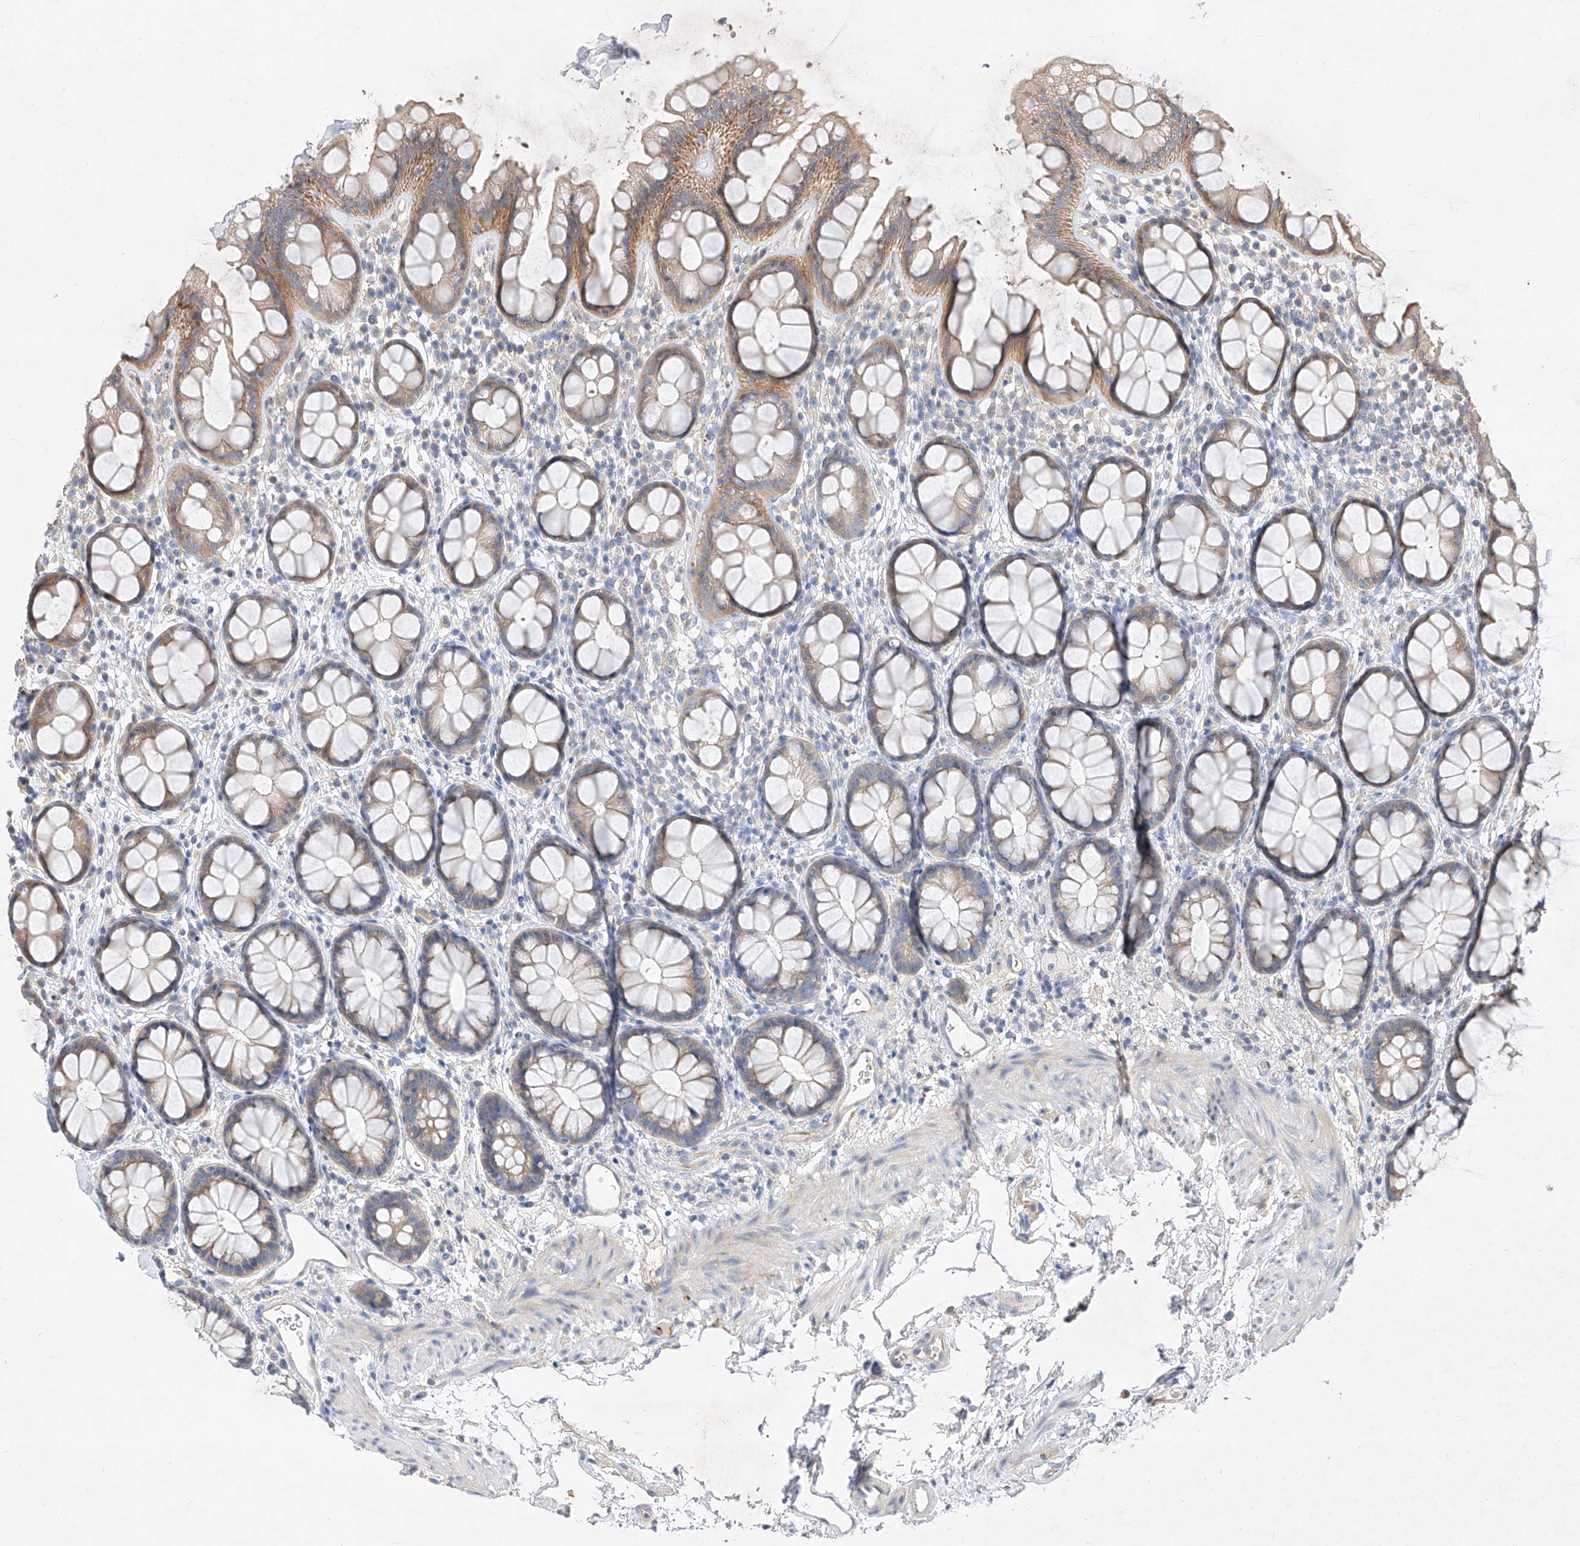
{"staining": {"intensity": "moderate", "quantity": "25%-75%", "location": "cytoplasmic/membranous"}, "tissue": "rectum", "cell_type": "Glandular cells", "image_type": "normal", "snomed": [{"axis": "morphology", "description": "Normal tissue, NOS"}, {"axis": "topography", "description": "Rectum"}], "caption": "About 25%-75% of glandular cells in normal rectum demonstrate moderate cytoplasmic/membranous protein staining as visualized by brown immunohistochemical staining.", "gene": "DIRAS3", "patient": {"sex": "female", "age": 65}}